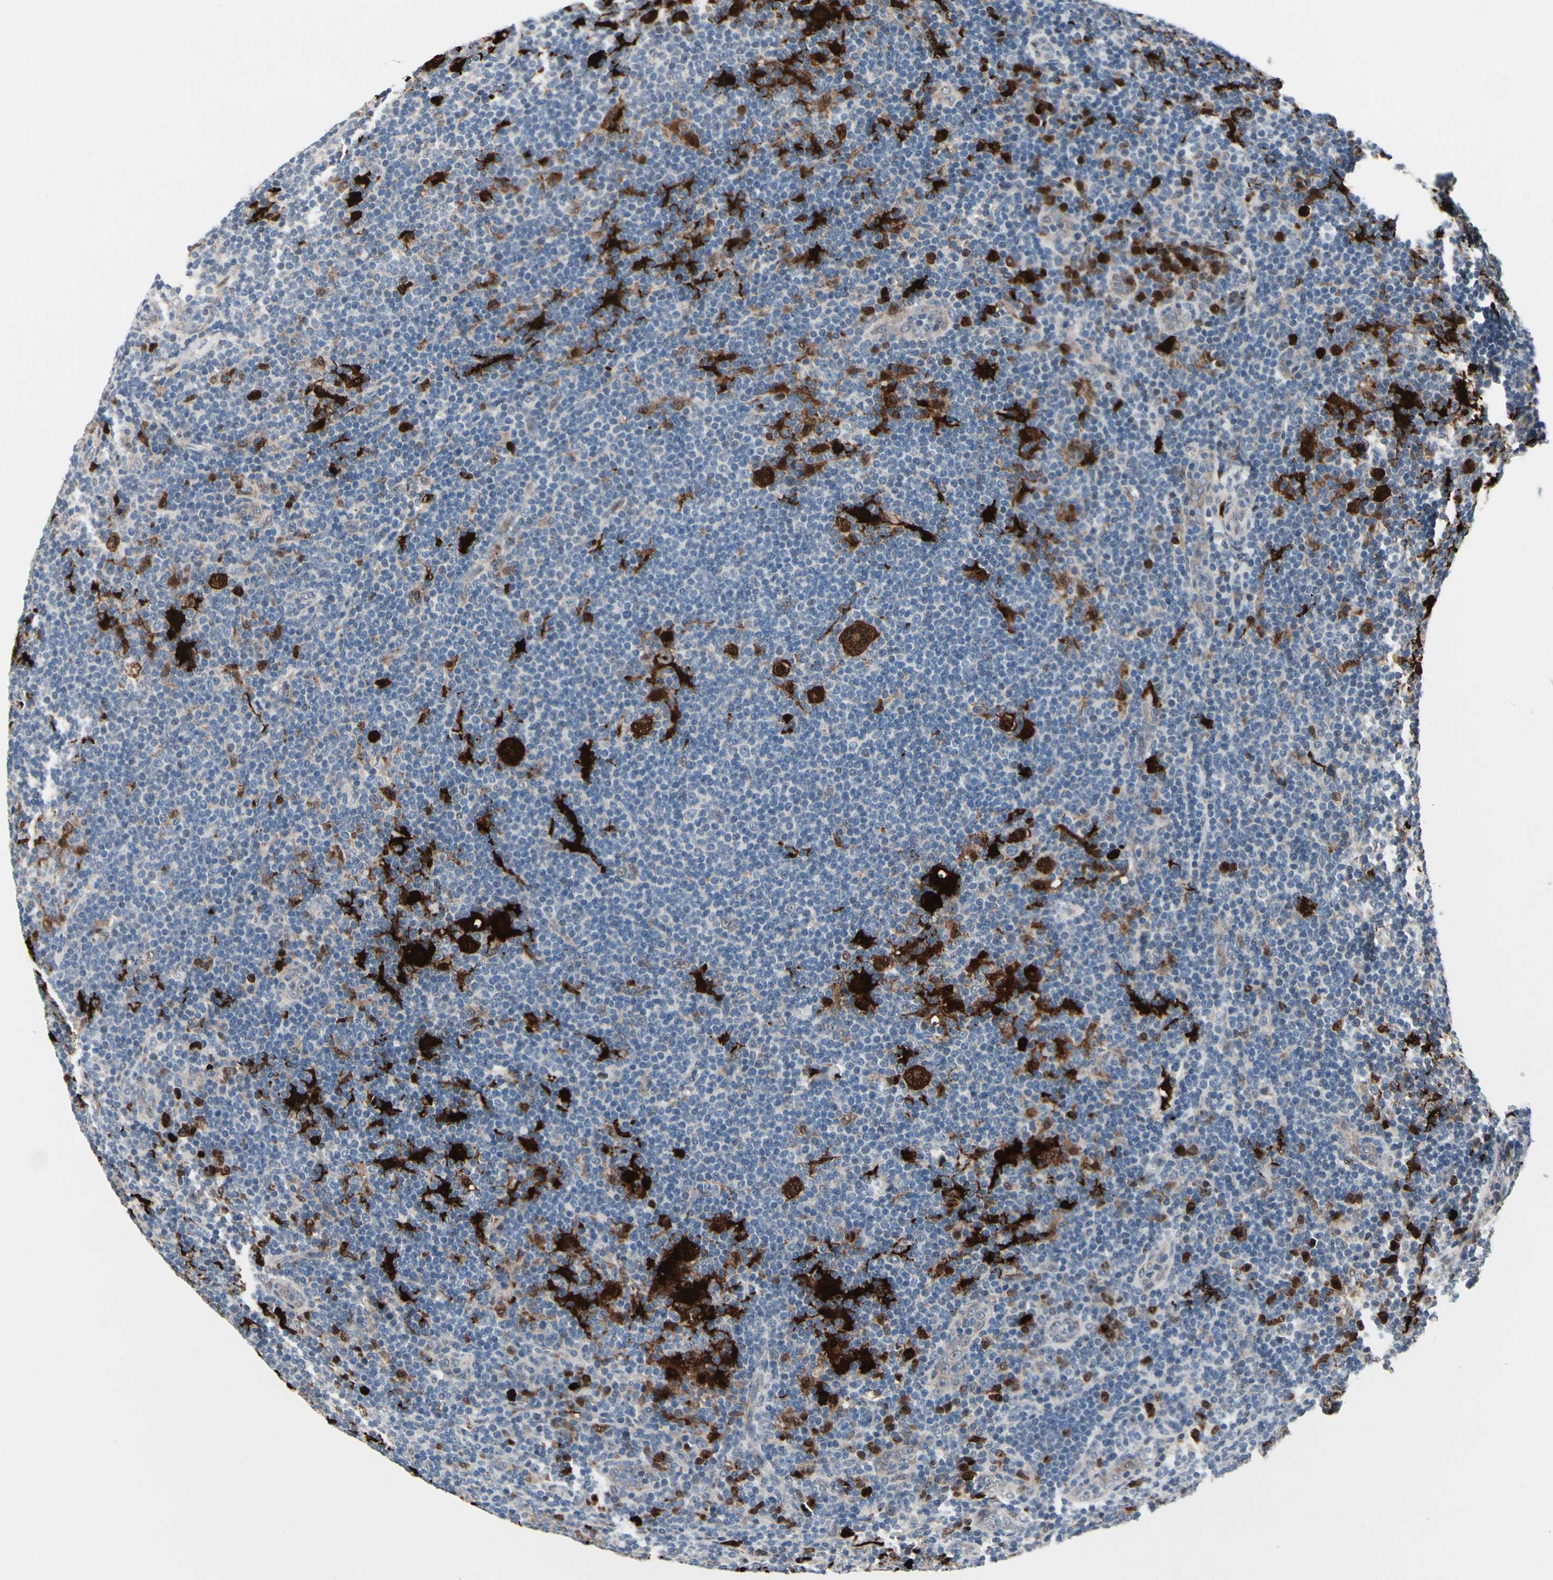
{"staining": {"intensity": "strong", "quantity": ">75%", "location": "cytoplasmic/membranous,nuclear"}, "tissue": "lymphoma", "cell_type": "Tumor cells", "image_type": "cancer", "snomed": [{"axis": "morphology", "description": "Hodgkin's disease, NOS"}, {"axis": "topography", "description": "Lymph node"}], "caption": "Approximately >75% of tumor cells in lymphoma show strong cytoplasmic/membranous and nuclear protein staining as visualized by brown immunohistochemical staining.", "gene": "TXN", "patient": {"sex": "female", "age": 57}}